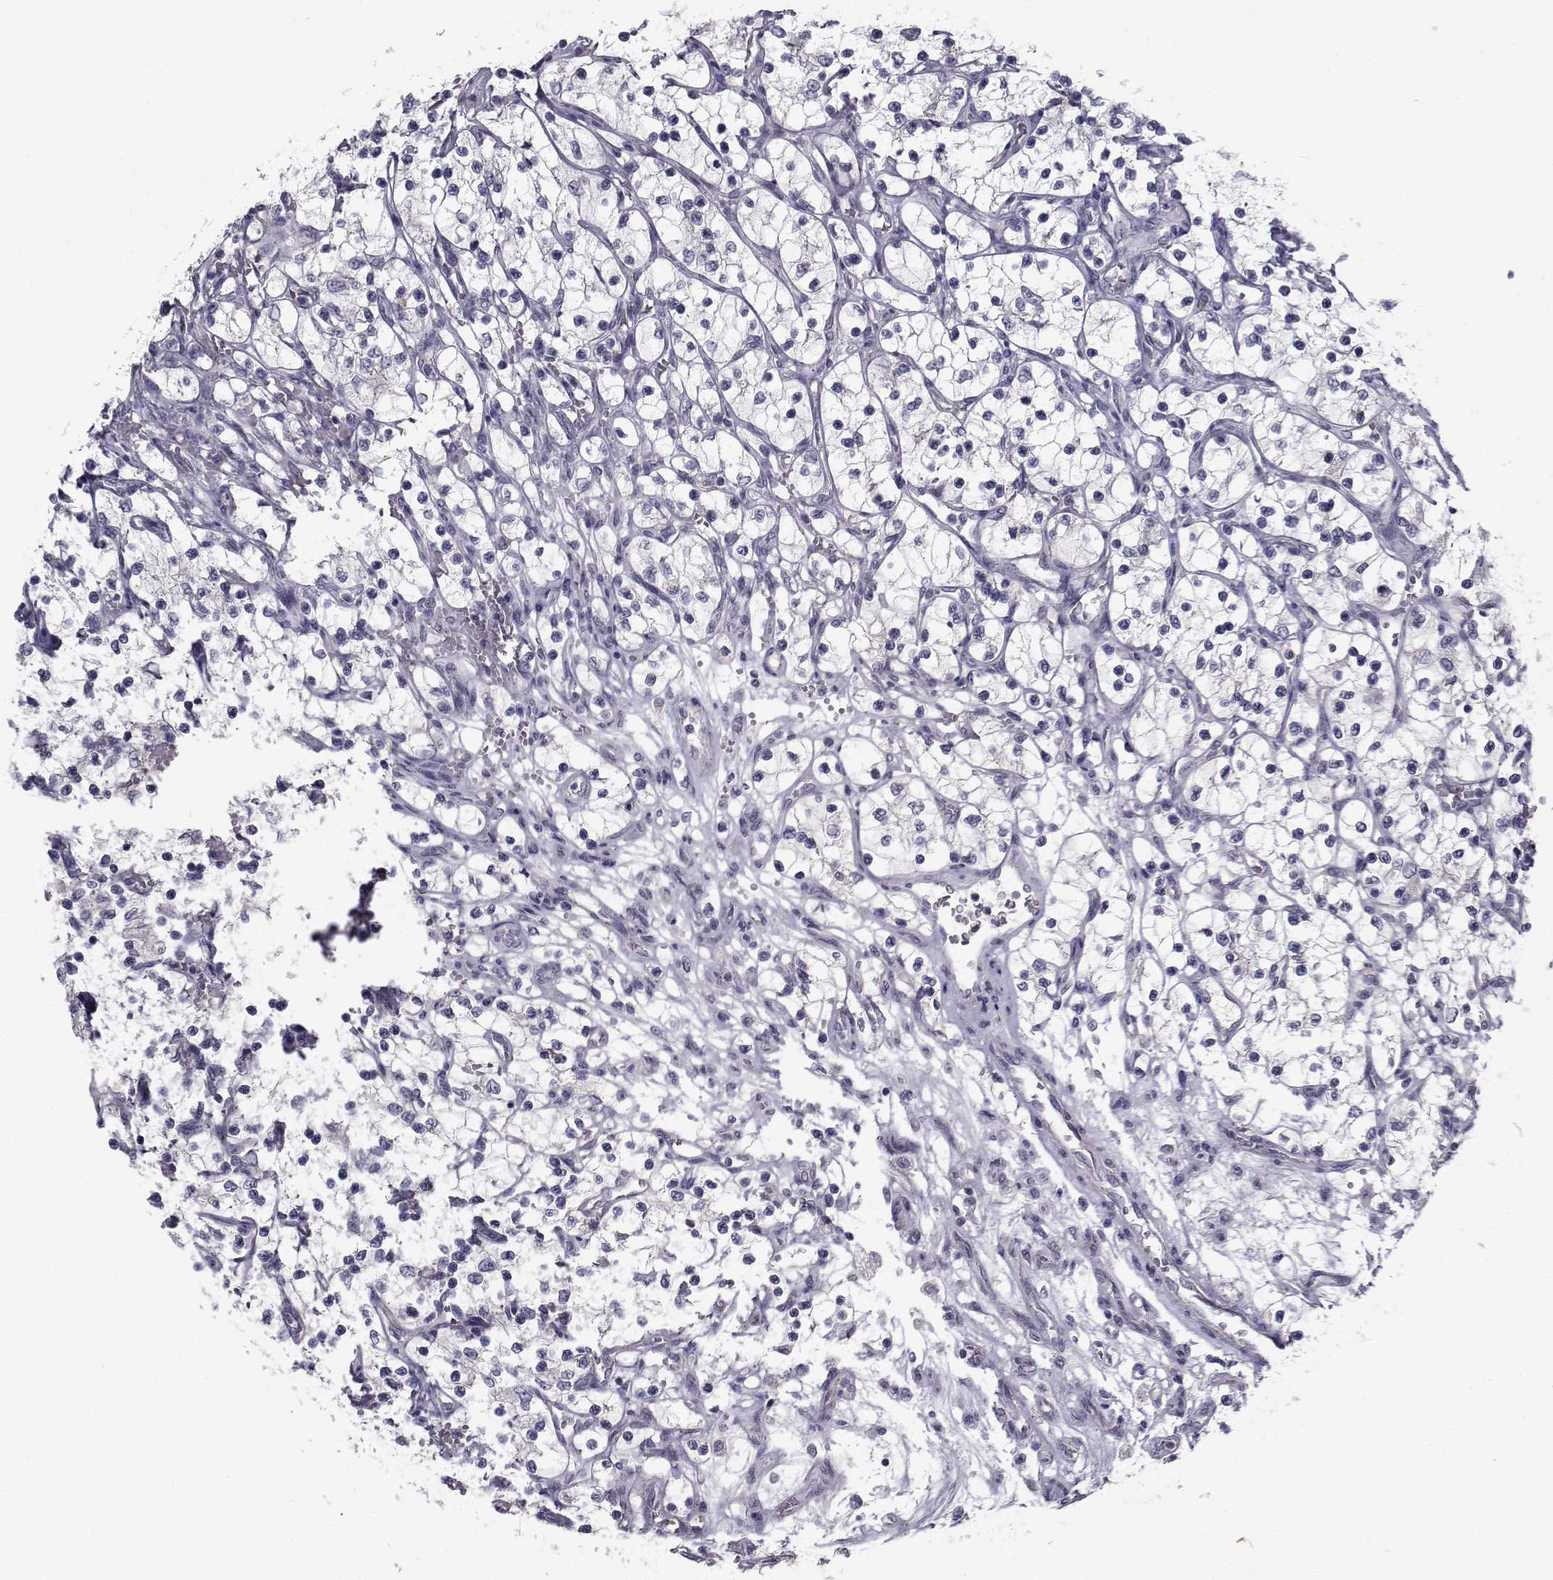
{"staining": {"intensity": "negative", "quantity": "none", "location": "none"}, "tissue": "renal cancer", "cell_type": "Tumor cells", "image_type": "cancer", "snomed": [{"axis": "morphology", "description": "Adenocarcinoma, NOS"}, {"axis": "topography", "description": "Kidney"}], "caption": "Renal cancer was stained to show a protein in brown. There is no significant expression in tumor cells. (DAB (3,3'-diaminobenzidine) immunohistochemistry visualized using brightfield microscopy, high magnification).", "gene": "ANGPT1", "patient": {"sex": "female", "age": 69}}